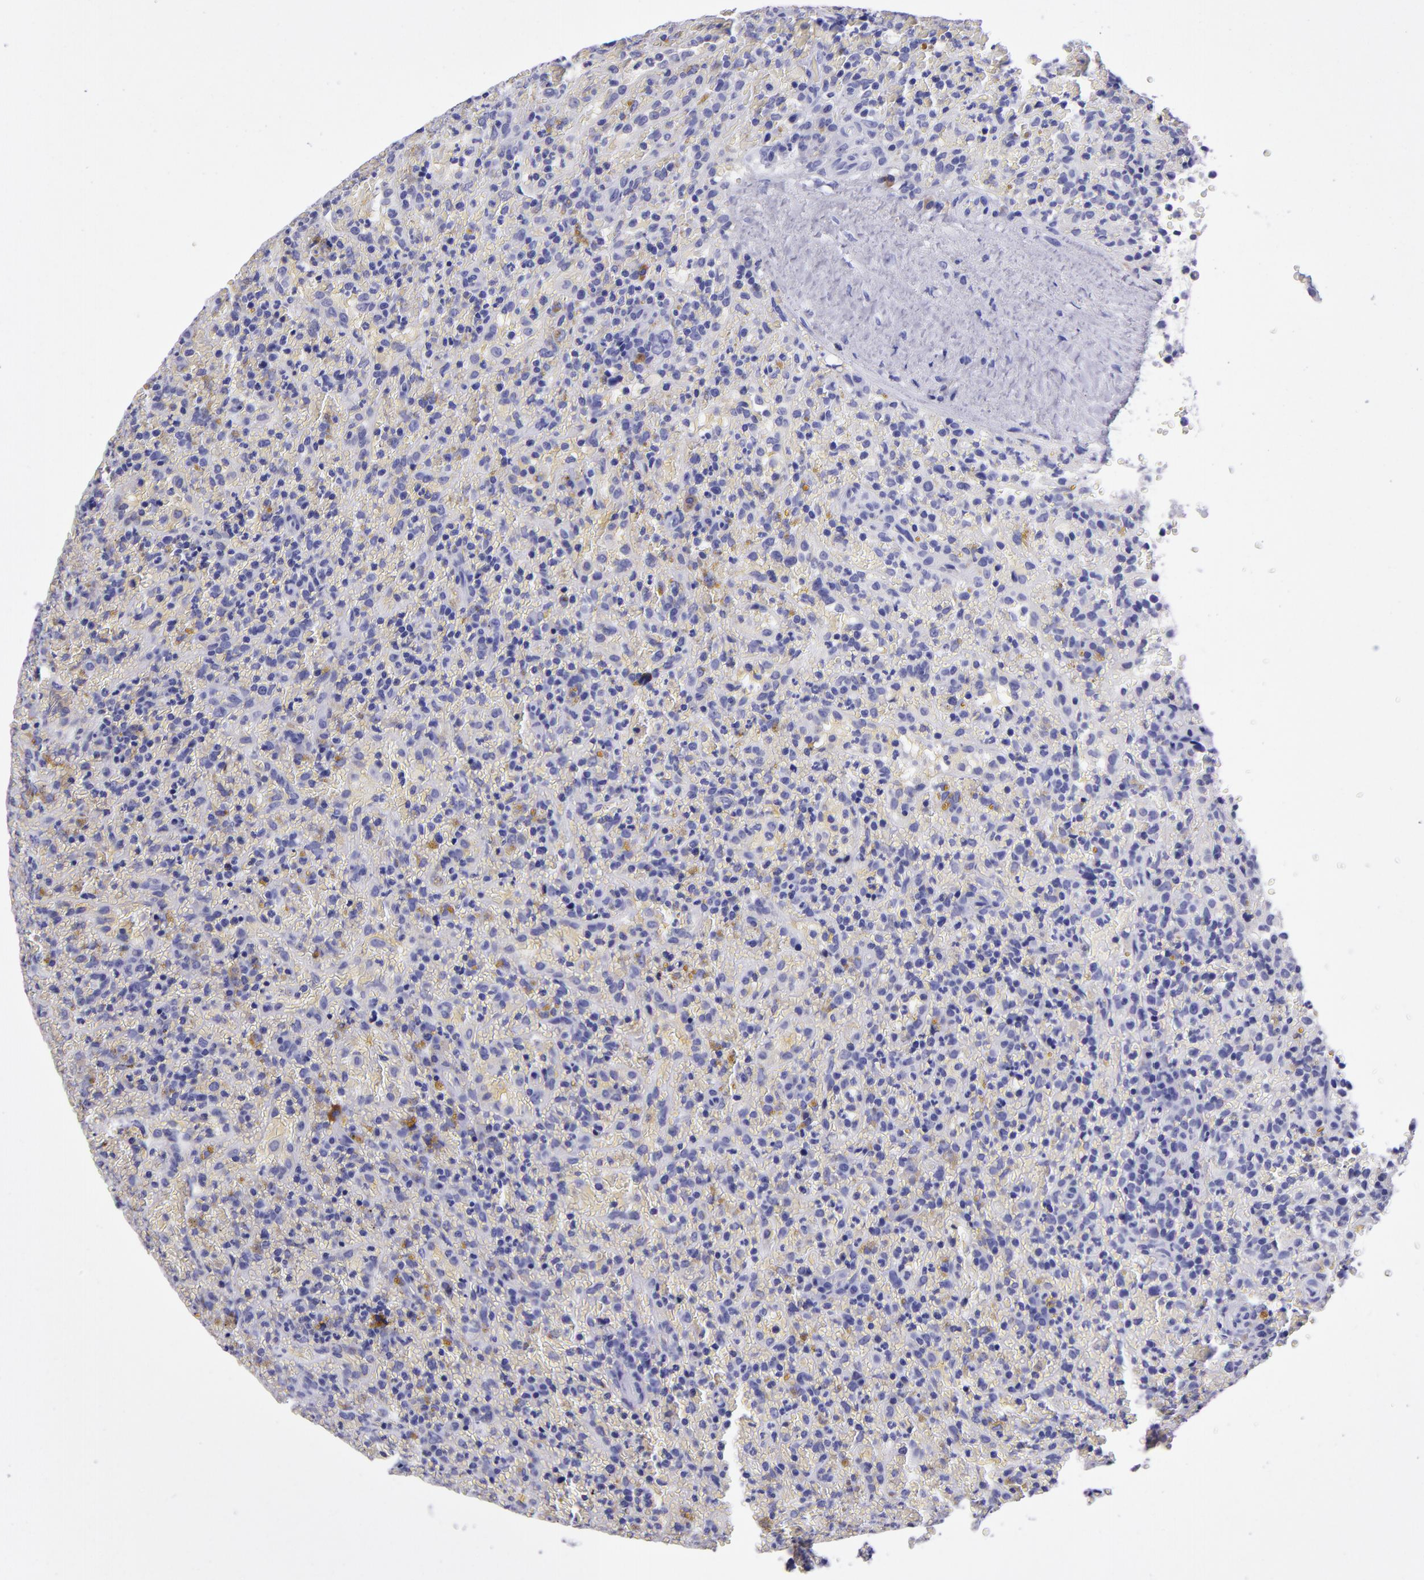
{"staining": {"intensity": "negative", "quantity": "none", "location": "none"}, "tissue": "lymphoma", "cell_type": "Tumor cells", "image_type": "cancer", "snomed": [{"axis": "morphology", "description": "Malignant lymphoma, non-Hodgkin's type, High grade"}, {"axis": "topography", "description": "Spleen"}, {"axis": "topography", "description": "Lymph node"}], "caption": "Tumor cells show no significant protein positivity in lymphoma.", "gene": "TYRP1", "patient": {"sex": "female", "age": 70}}